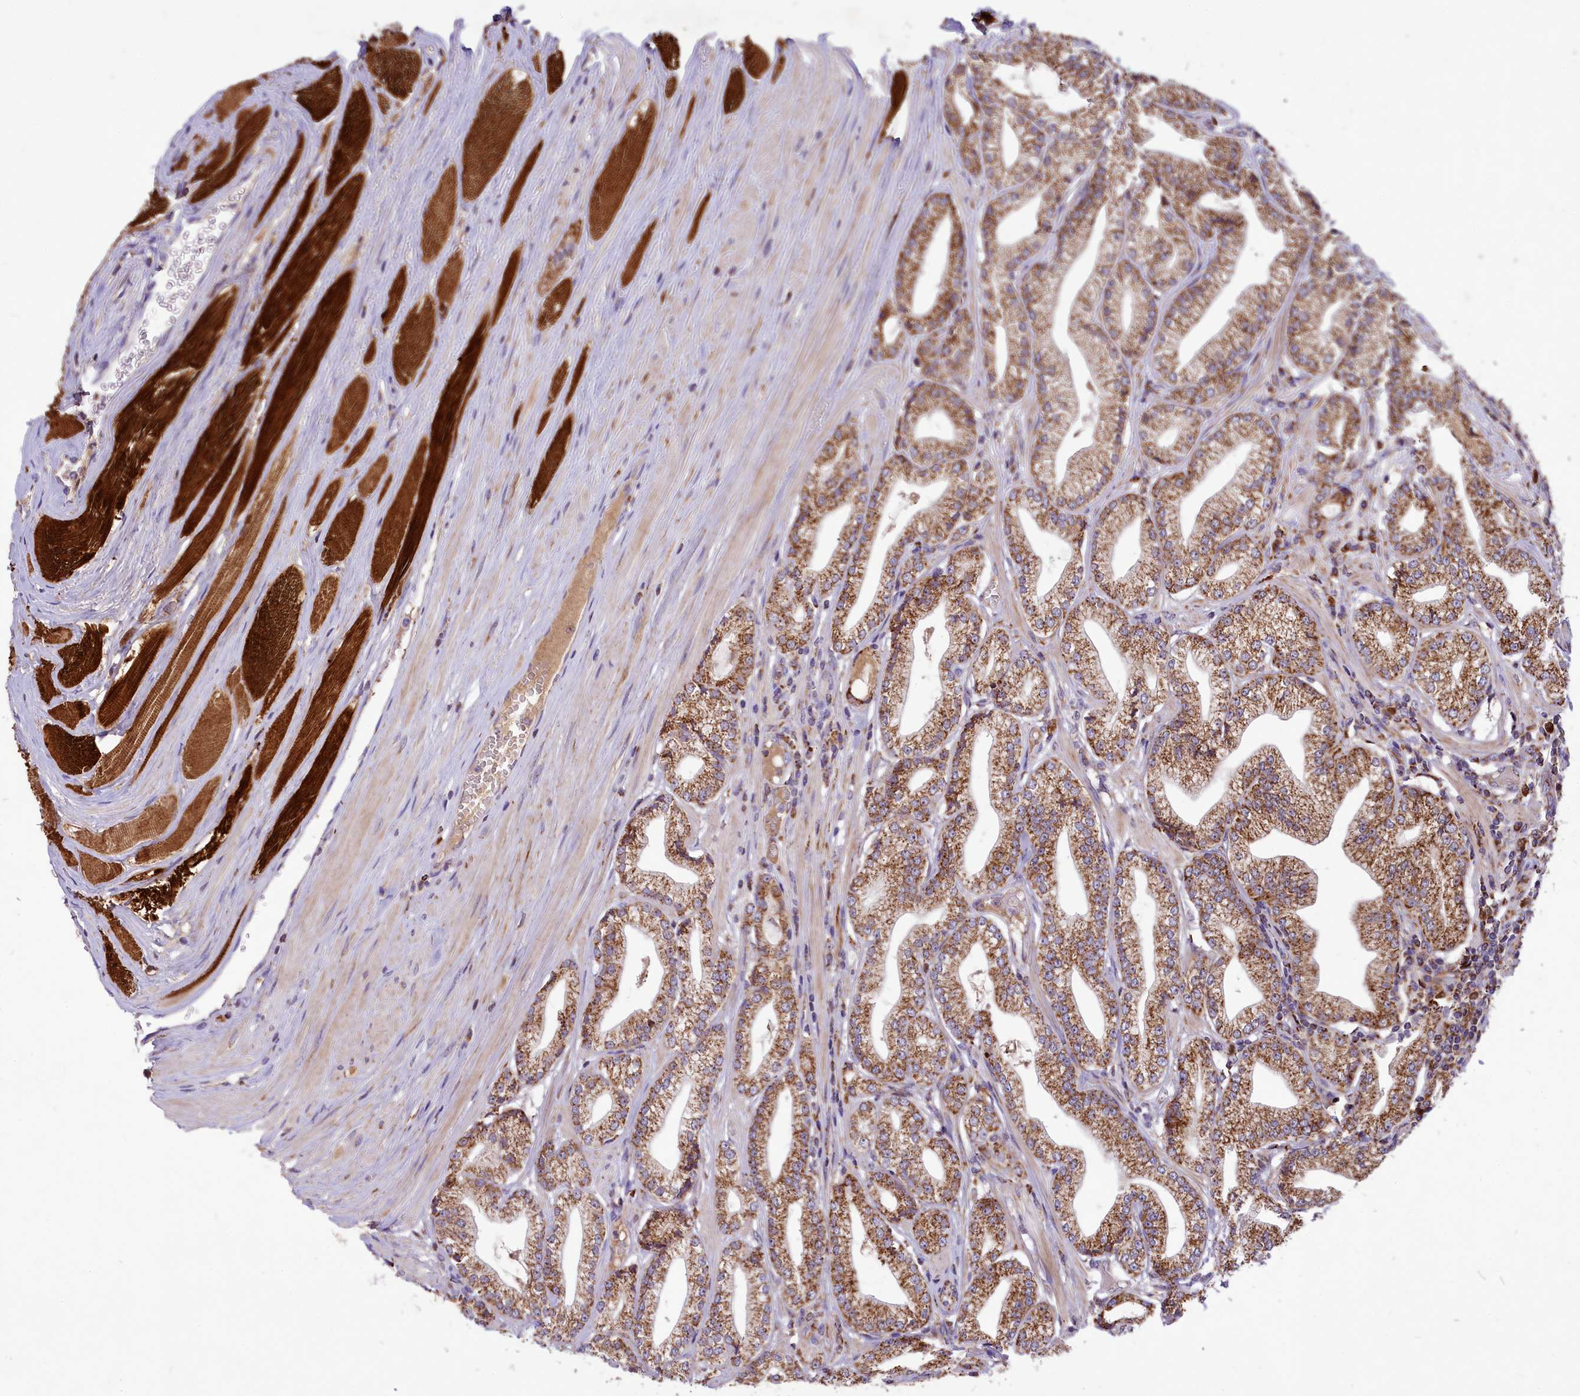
{"staining": {"intensity": "moderate", "quantity": ">75%", "location": "cytoplasmic/membranous"}, "tissue": "prostate cancer", "cell_type": "Tumor cells", "image_type": "cancer", "snomed": [{"axis": "morphology", "description": "Adenocarcinoma, High grade"}, {"axis": "topography", "description": "Prostate"}], "caption": "Prostate cancer stained for a protein (brown) demonstrates moderate cytoplasmic/membranous positive staining in approximately >75% of tumor cells.", "gene": "COX17", "patient": {"sex": "male", "age": 67}}